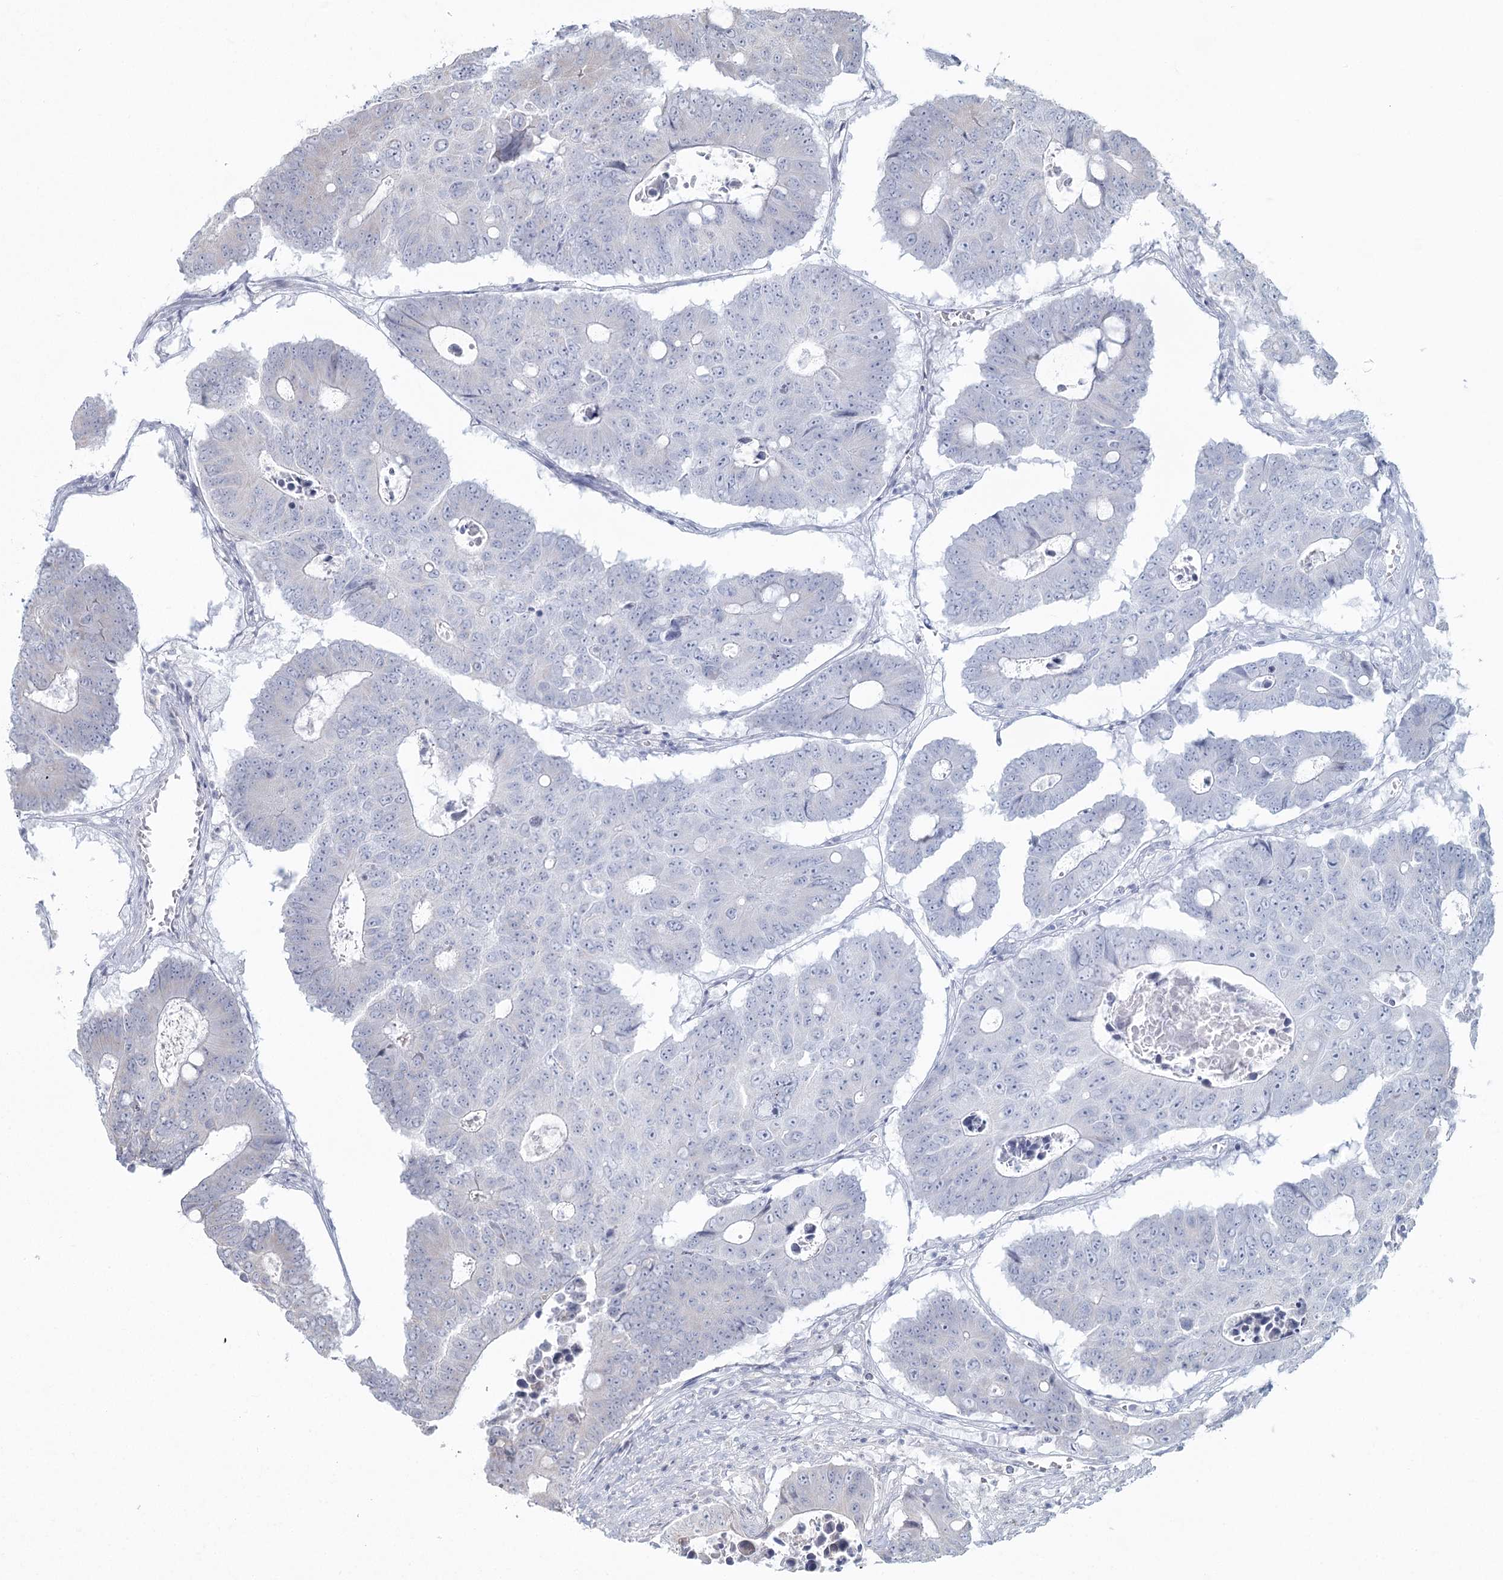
{"staining": {"intensity": "weak", "quantity": "25%-75%", "location": "cytoplasmic/membranous"}, "tissue": "colorectal cancer", "cell_type": "Tumor cells", "image_type": "cancer", "snomed": [{"axis": "morphology", "description": "Adenocarcinoma, NOS"}, {"axis": "topography", "description": "Colon"}], "caption": "Colorectal cancer (adenocarcinoma) stained with a protein marker exhibits weak staining in tumor cells.", "gene": "LACTB", "patient": {"sex": "male", "age": 87}}